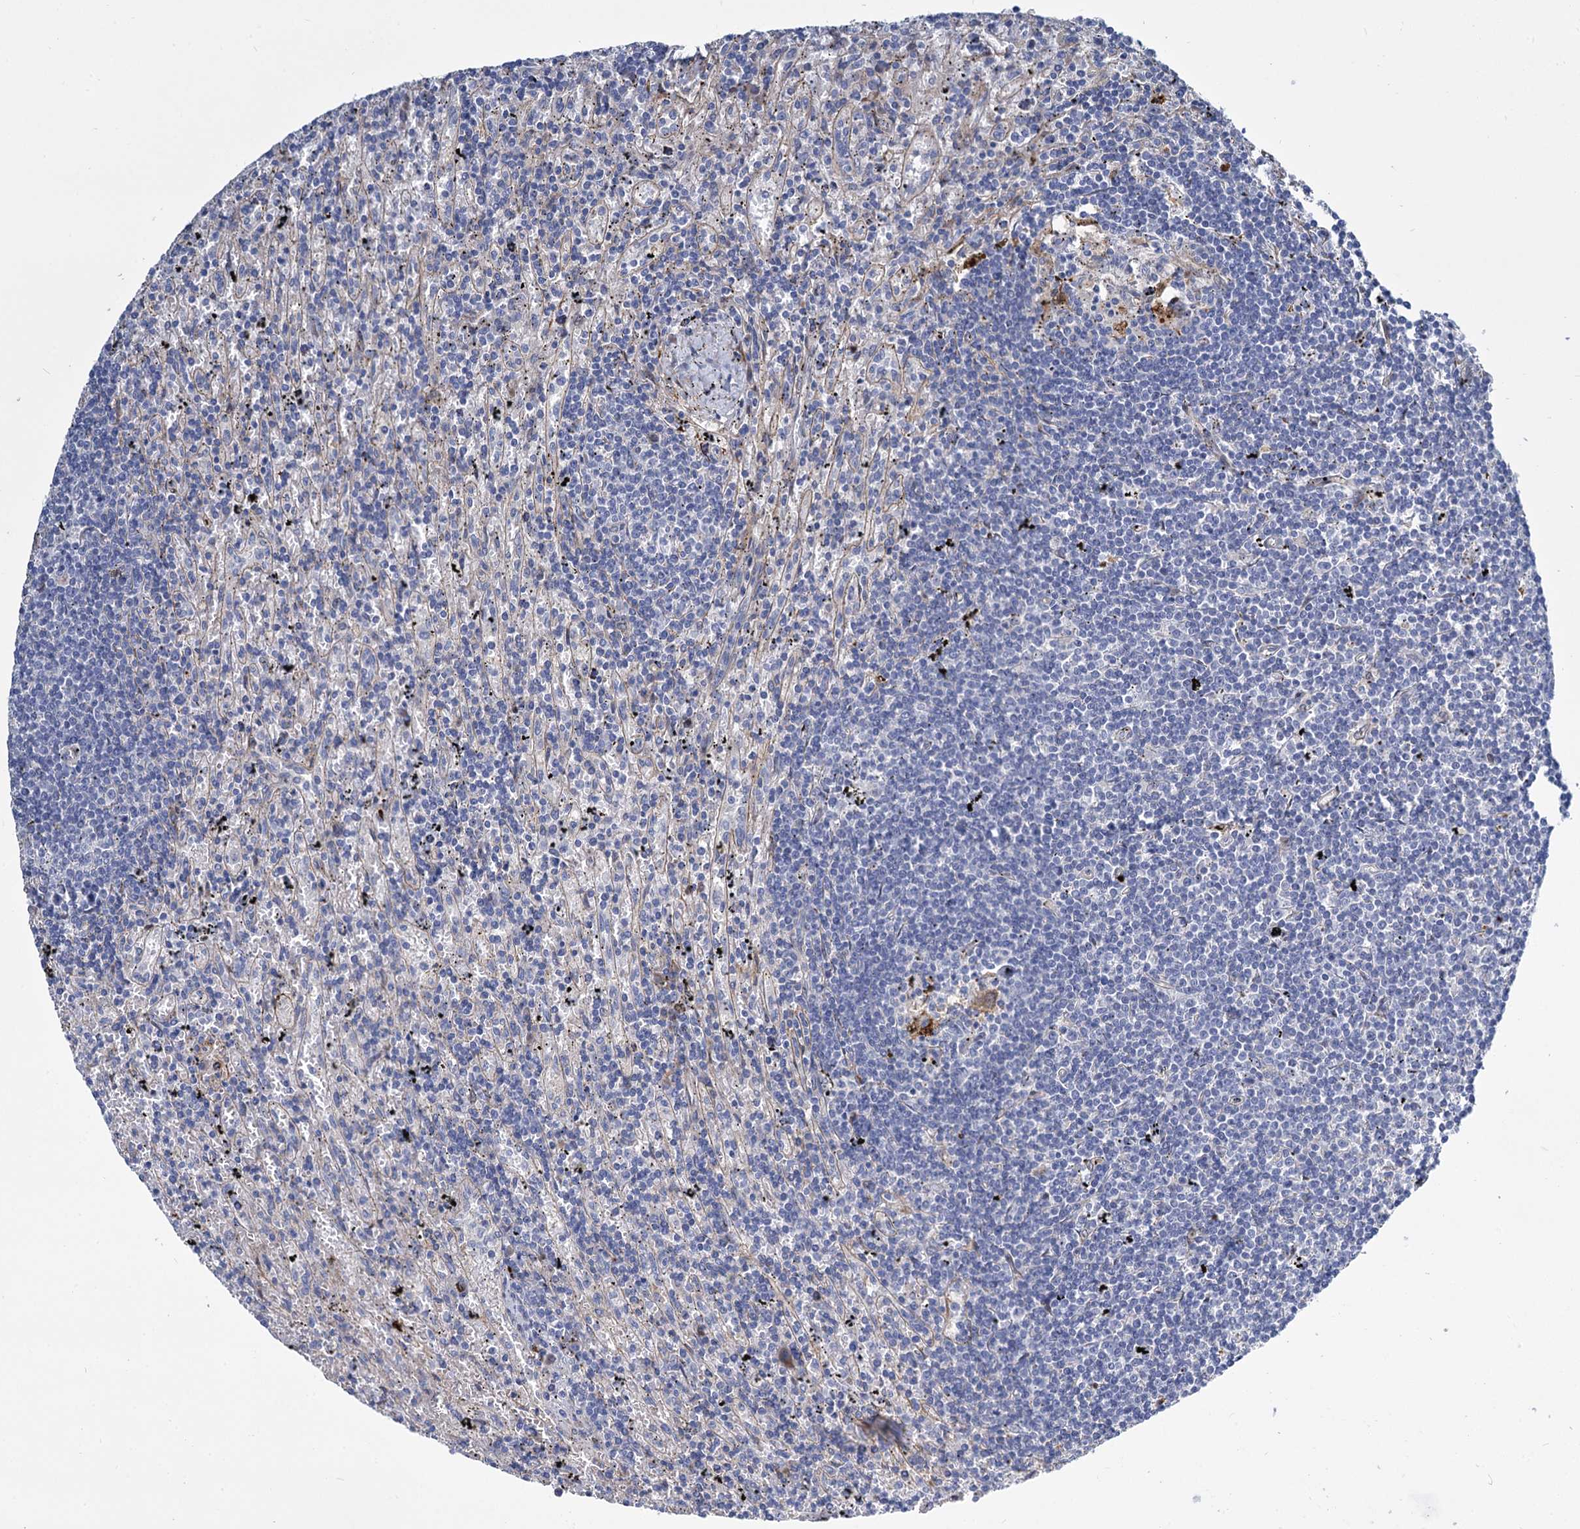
{"staining": {"intensity": "negative", "quantity": "none", "location": "none"}, "tissue": "lymphoma", "cell_type": "Tumor cells", "image_type": "cancer", "snomed": [{"axis": "morphology", "description": "Malignant lymphoma, non-Hodgkin's type, Low grade"}, {"axis": "topography", "description": "Spleen"}], "caption": "There is no significant expression in tumor cells of low-grade malignant lymphoma, non-Hodgkin's type. Nuclei are stained in blue.", "gene": "TRIM77", "patient": {"sex": "male", "age": 76}}